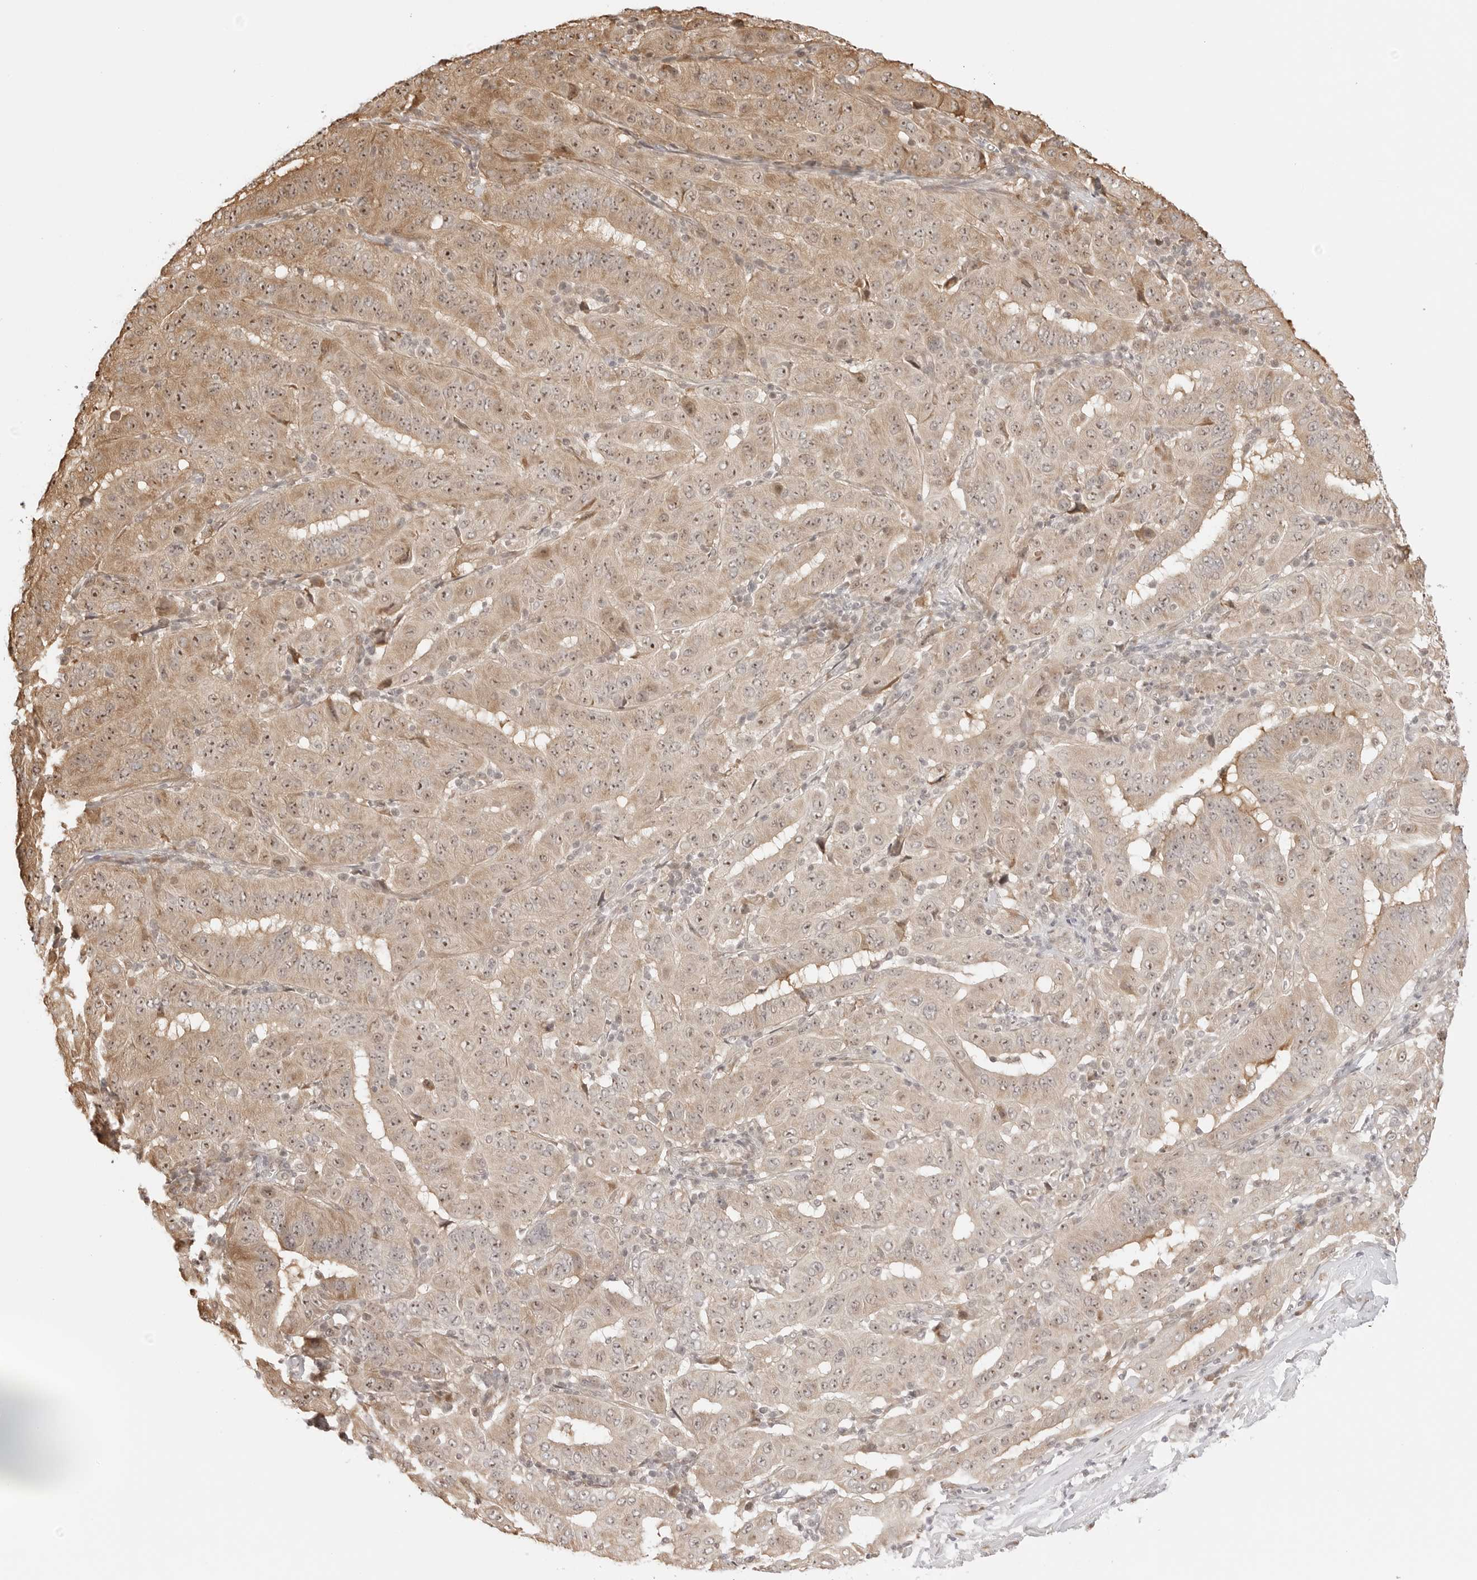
{"staining": {"intensity": "weak", "quantity": ">75%", "location": "cytoplasmic/membranous,nuclear"}, "tissue": "pancreatic cancer", "cell_type": "Tumor cells", "image_type": "cancer", "snomed": [{"axis": "morphology", "description": "Adenocarcinoma, NOS"}, {"axis": "topography", "description": "Pancreas"}], "caption": "Immunohistochemistry (IHC) image of neoplastic tissue: pancreatic cancer stained using IHC shows low levels of weak protein expression localized specifically in the cytoplasmic/membranous and nuclear of tumor cells, appearing as a cytoplasmic/membranous and nuclear brown color.", "gene": "FKBP14", "patient": {"sex": "male", "age": 63}}